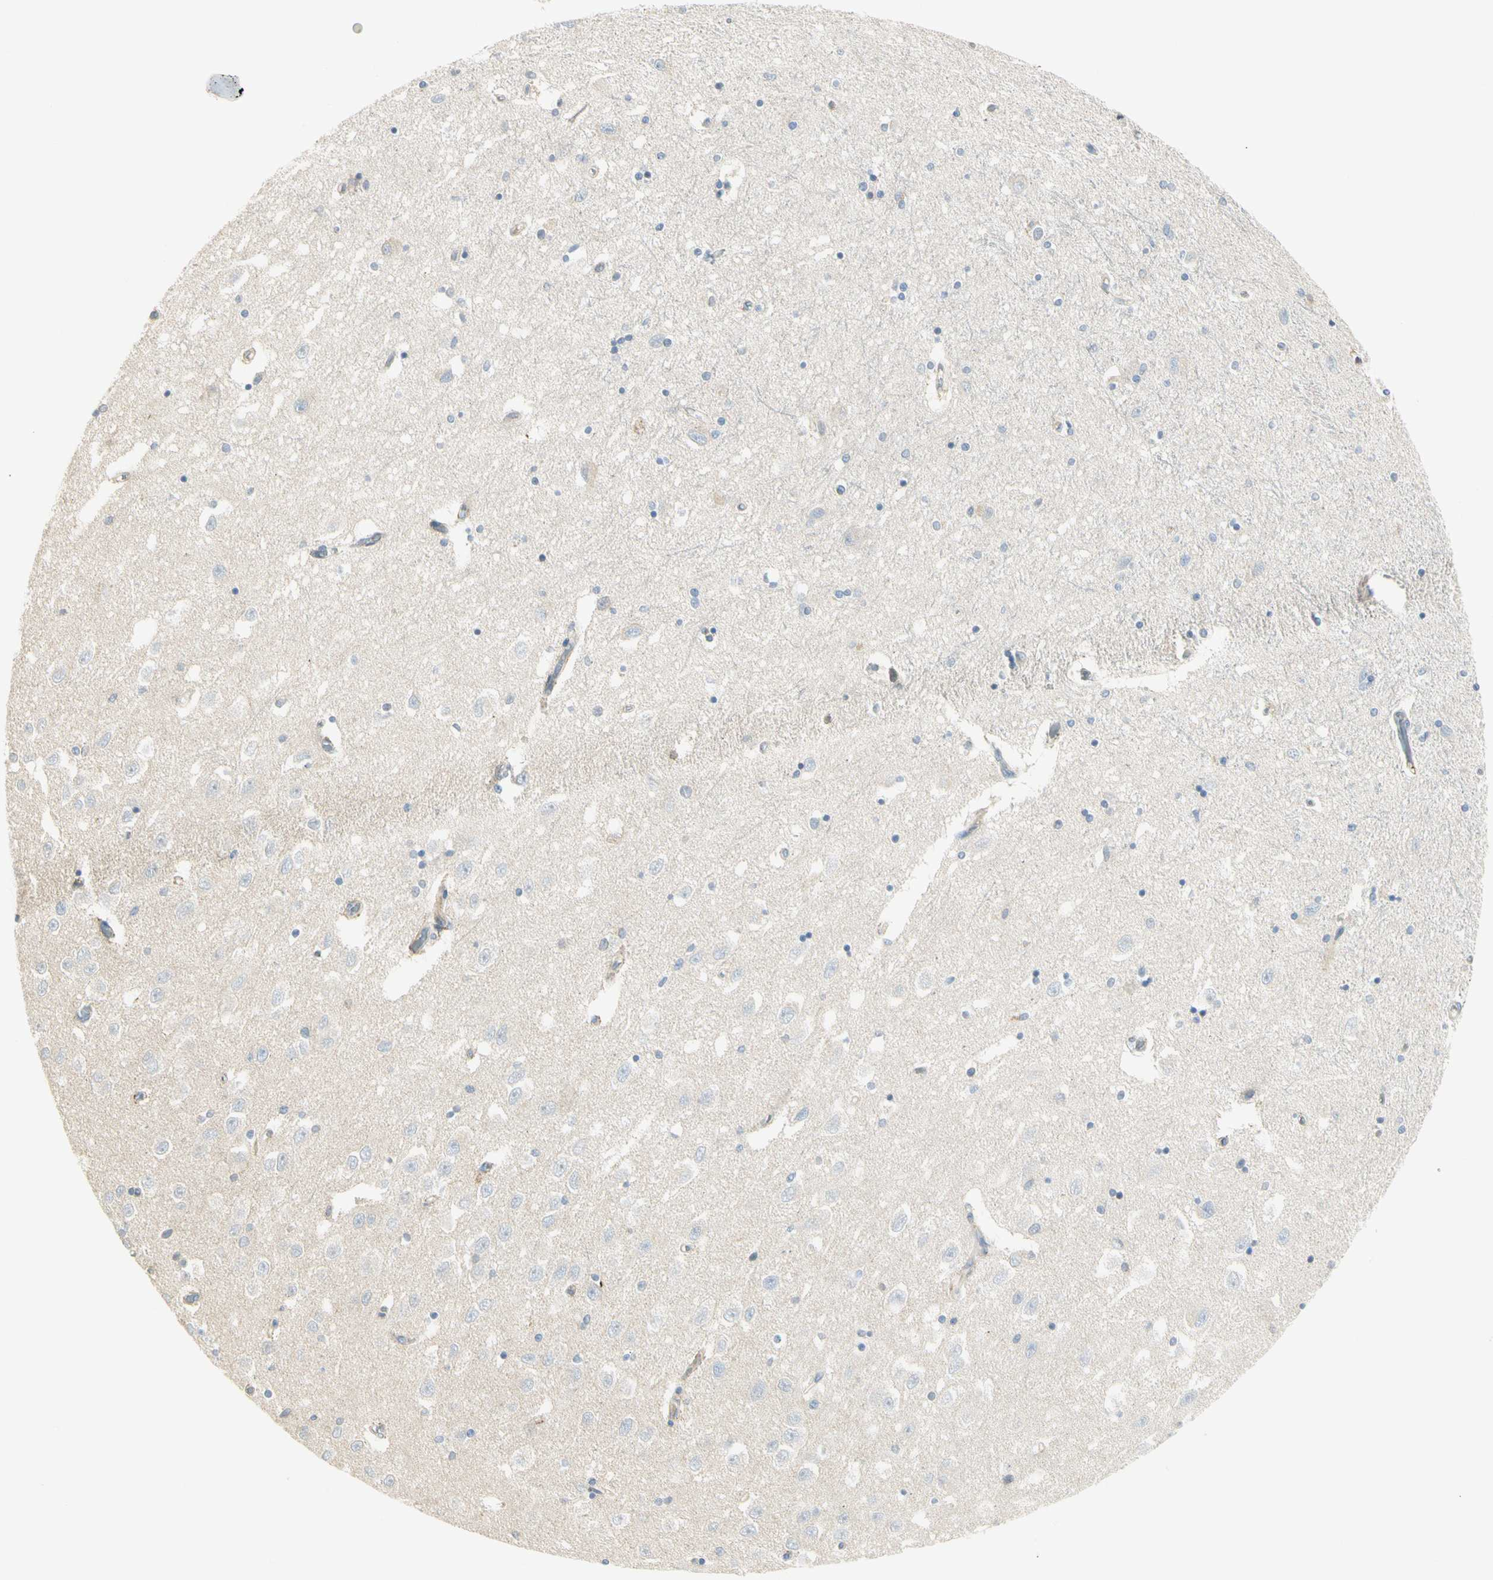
{"staining": {"intensity": "negative", "quantity": "none", "location": "none"}, "tissue": "hippocampus", "cell_type": "Glial cells", "image_type": "normal", "snomed": [{"axis": "morphology", "description": "Normal tissue, NOS"}, {"axis": "topography", "description": "Hippocampus"}], "caption": "An image of hippocampus stained for a protein demonstrates no brown staining in glial cells.", "gene": "TNFSF11", "patient": {"sex": "female", "age": 54}}